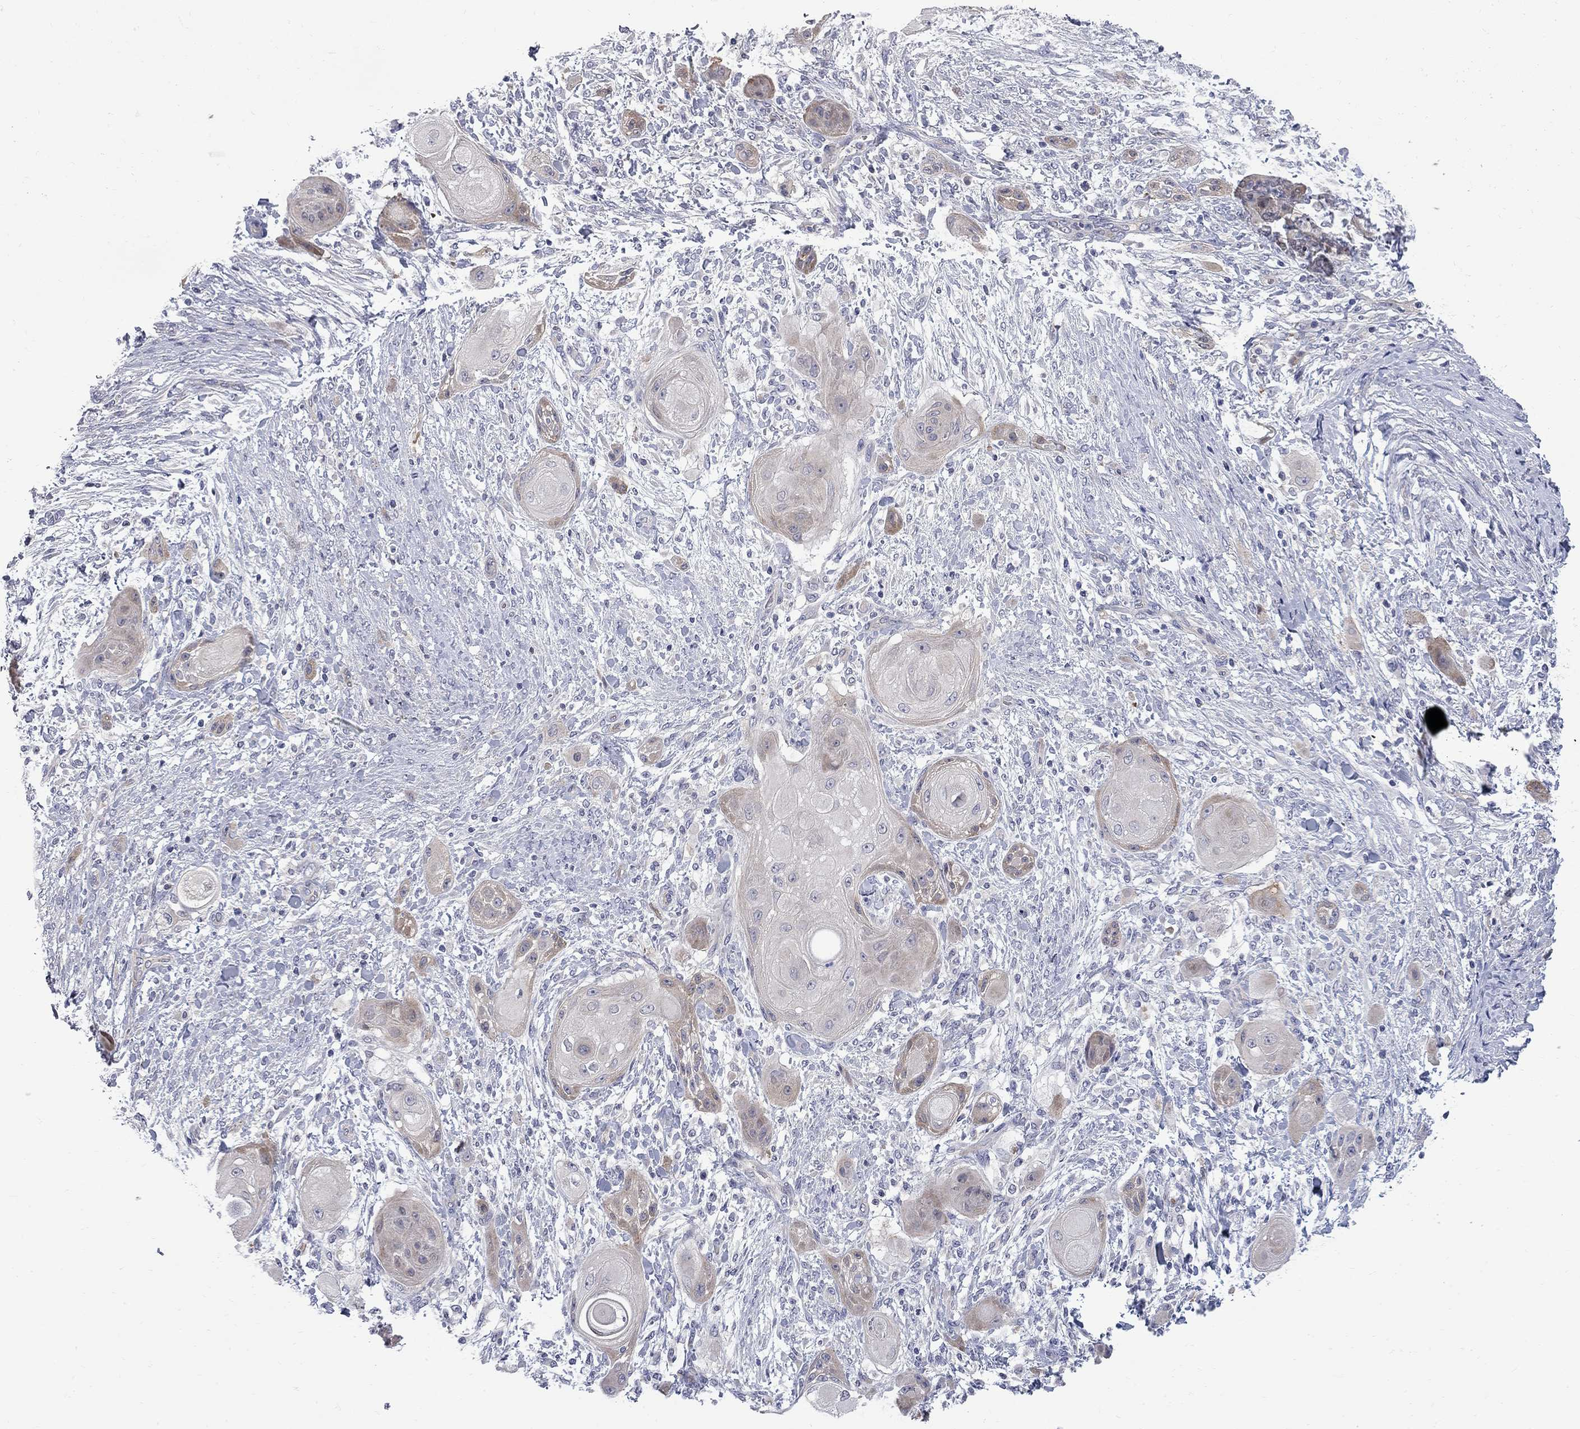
{"staining": {"intensity": "negative", "quantity": "none", "location": "none"}, "tissue": "skin cancer", "cell_type": "Tumor cells", "image_type": "cancer", "snomed": [{"axis": "morphology", "description": "Squamous cell carcinoma, NOS"}, {"axis": "topography", "description": "Skin"}], "caption": "Immunohistochemistry (IHC) of skin cancer shows no expression in tumor cells.", "gene": "GALNT8", "patient": {"sex": "male", "age": 62}}